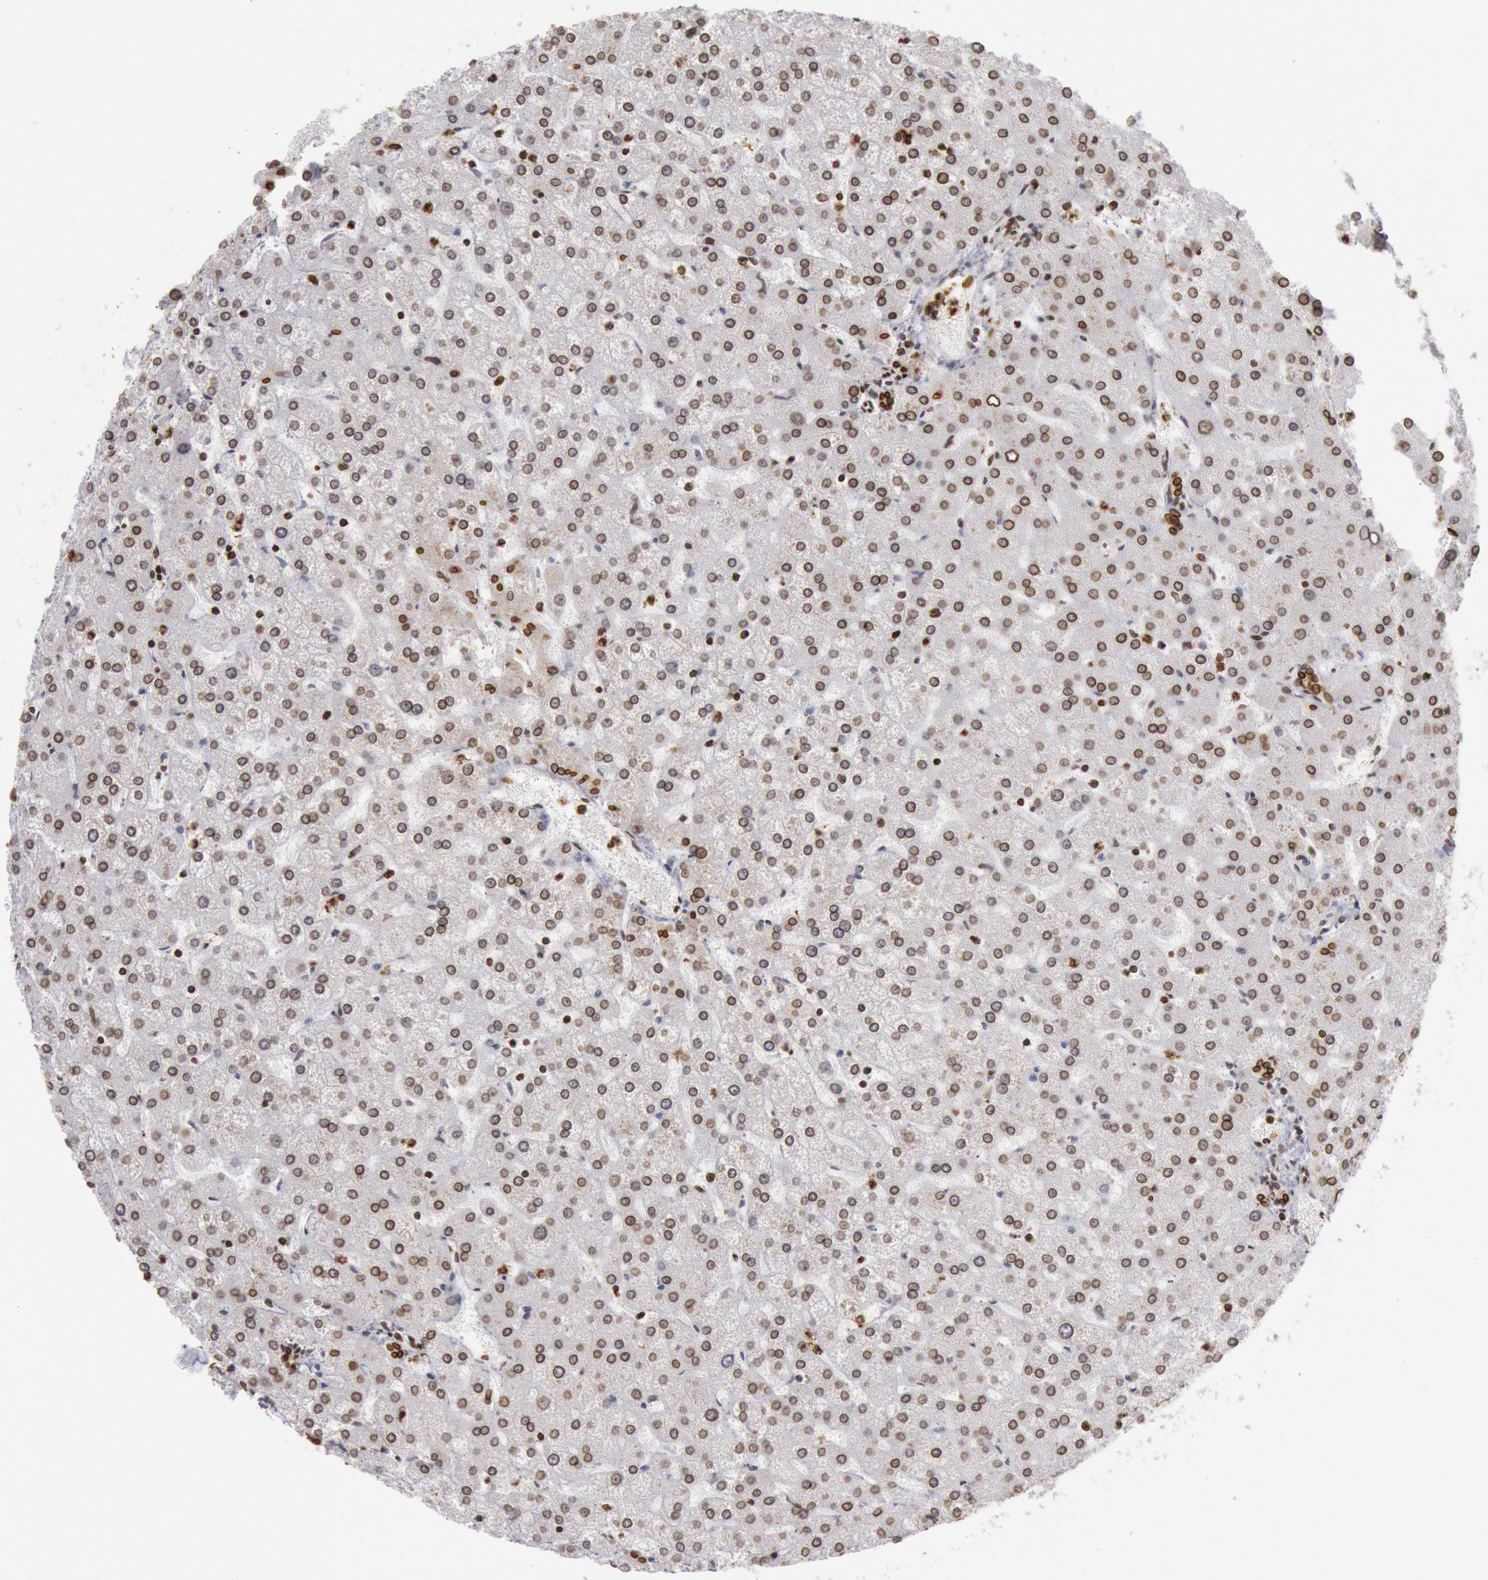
{"staining": {"intensity": "strong", "quantity": ">75%", "location": "nuclear"}, "tissue": "liver", "cell_type": "Cholangiocytes", "image_type": "normal", "snomed": [{"axis": "morphology", "description": "Normal tissue, NOS"}, {"axis": "topography", "description": "Liver"}], "caption": "A brown stain highlights strong nuclear positivity of a protein in cholangiocytes of normal liver.", "gene": "SUN2", "patient": {"sex": "female", "age": 32}}